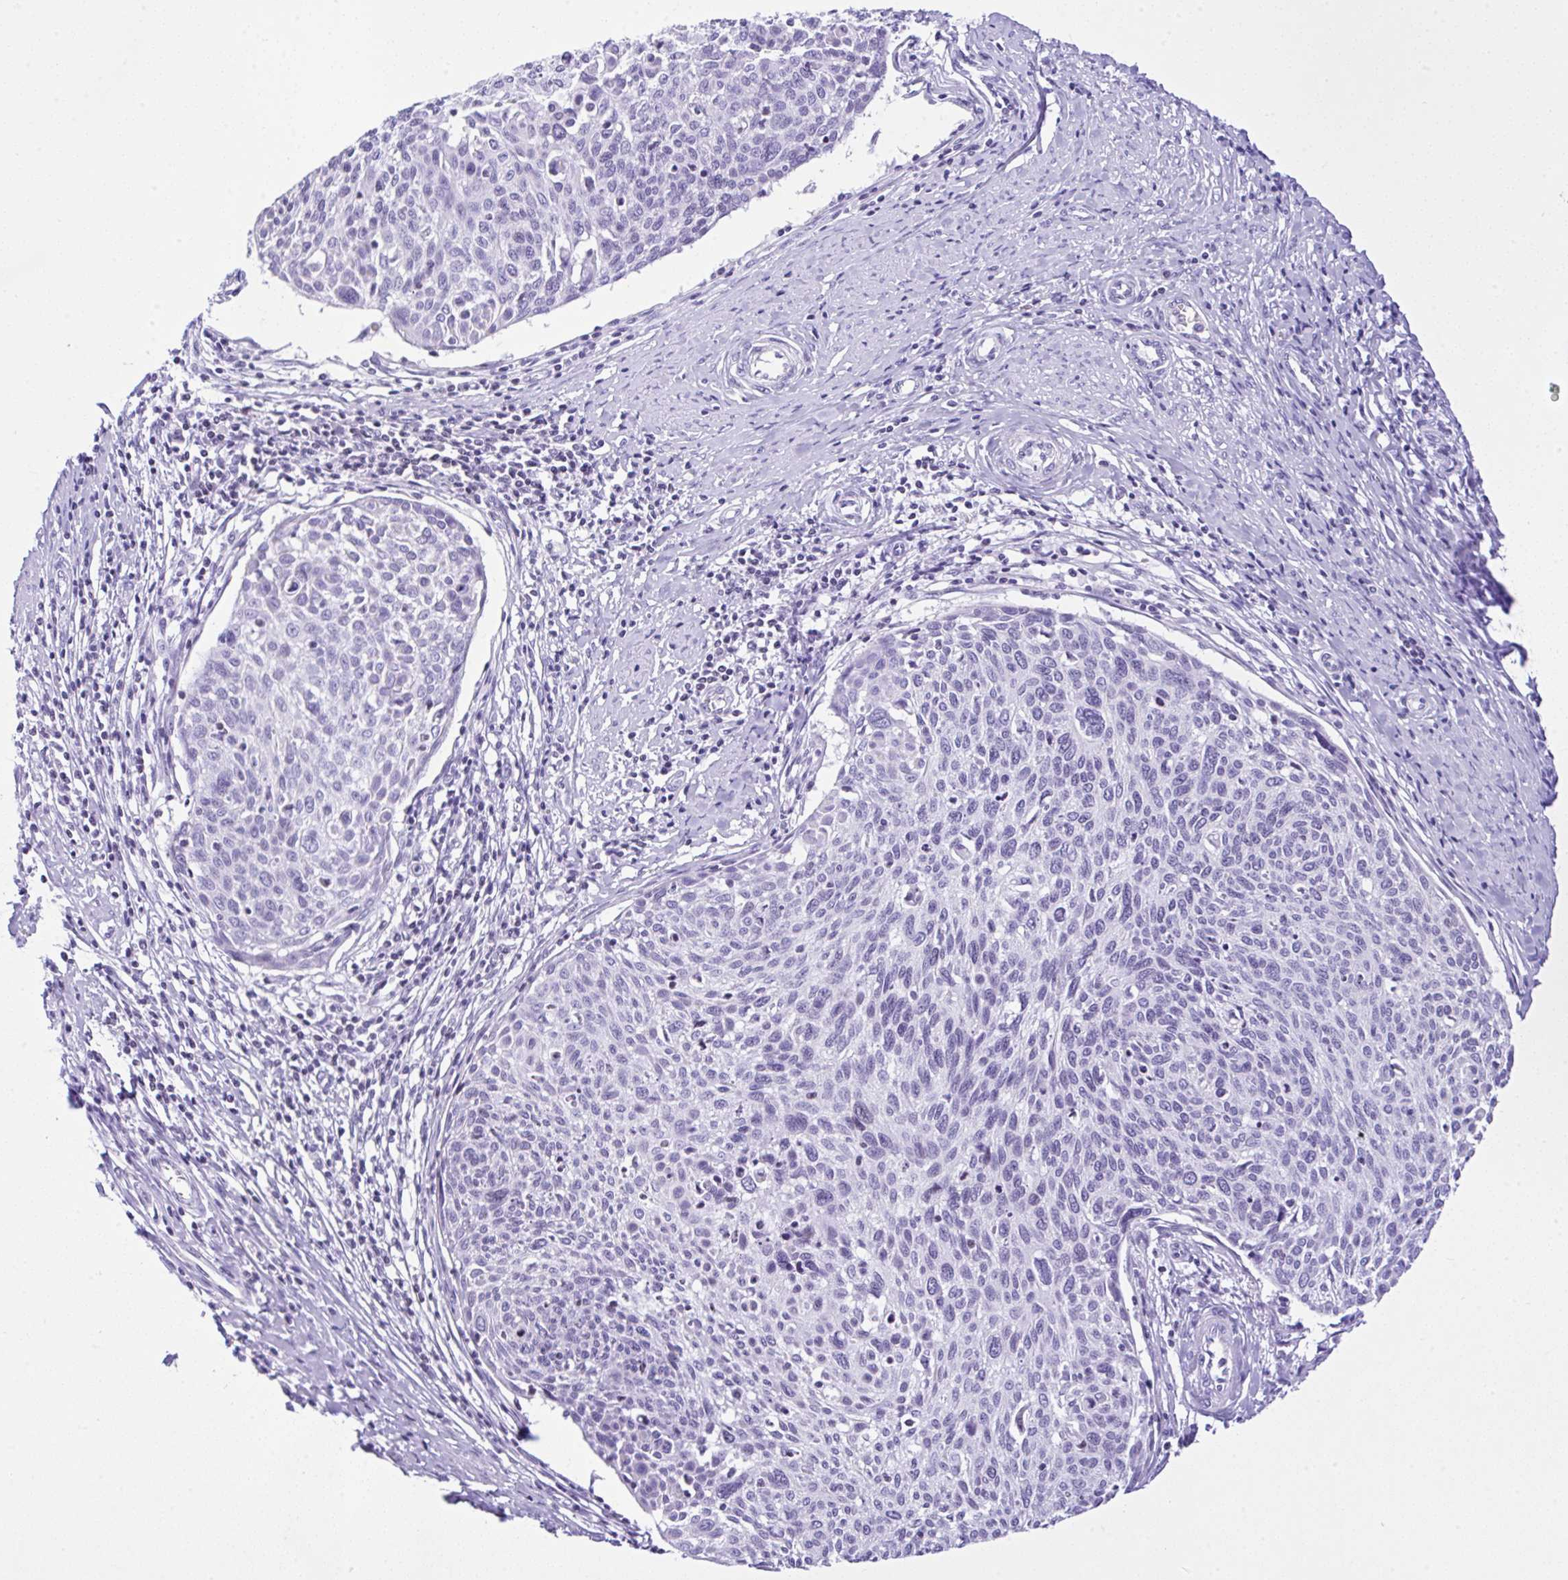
{"staining": {"intensity": "negative", "quantity": "none", "location": "none"}, "tissue": "cervical cancer", "cell_type": "Tumor cells", "image_type": "cancer", "snomed": [{"axis": "morphology", "description": "Squamous cell carcinoma, NOS"}, {"axis": "topography", "description": "Cervix"}], "caption": "High power microscopy histopathology image of an immunohistochemistry histopathology image of squamous cell carcinoma (cervical), revealing no significant positivity in tumor cells. Brightfield microscopy of IHC stained with DAB (3,3'-diaminobenzidine) (brown) and hematoxylin (blue), captured at high magnification.", "gene": "KRT27", "patient": {"sex": "female", "age": 49}}